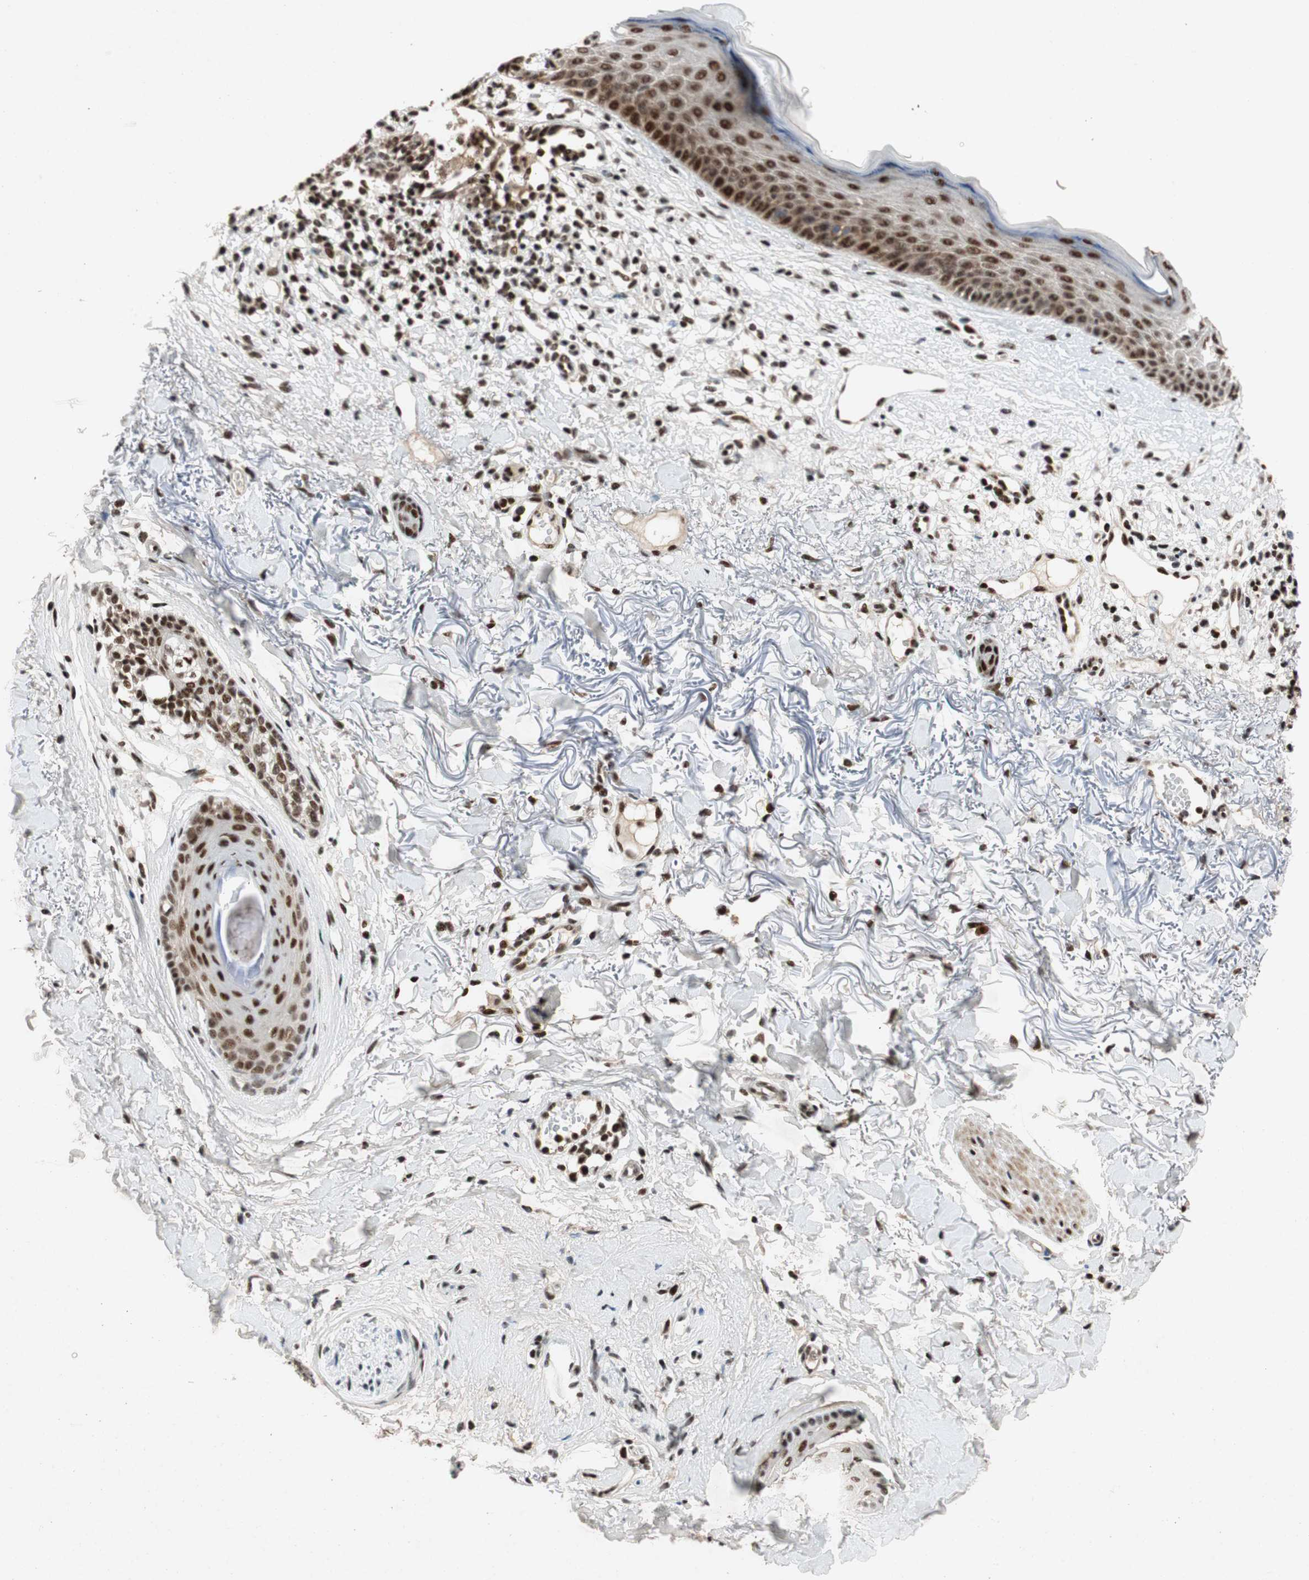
{"staining": {"intensity": "strong", "quantity": ">75%", "location": "nuclear"}, "tissue": "skin cancer", "cell_type": "Tumor cells", "image_type": "cancer", "snomed": [{"axis": "morphology", "description": "Basal cell carcinoma"}, {"axis": "topography", "description": "Skin"}], "caption": "The image exhibits immunohistochemical staining of skin cancer. There is strong nuclear positivity is present in about >75% of tumor cells.", "gene": "NCBP3", "patient": {"sex": "female", "age": 70}}